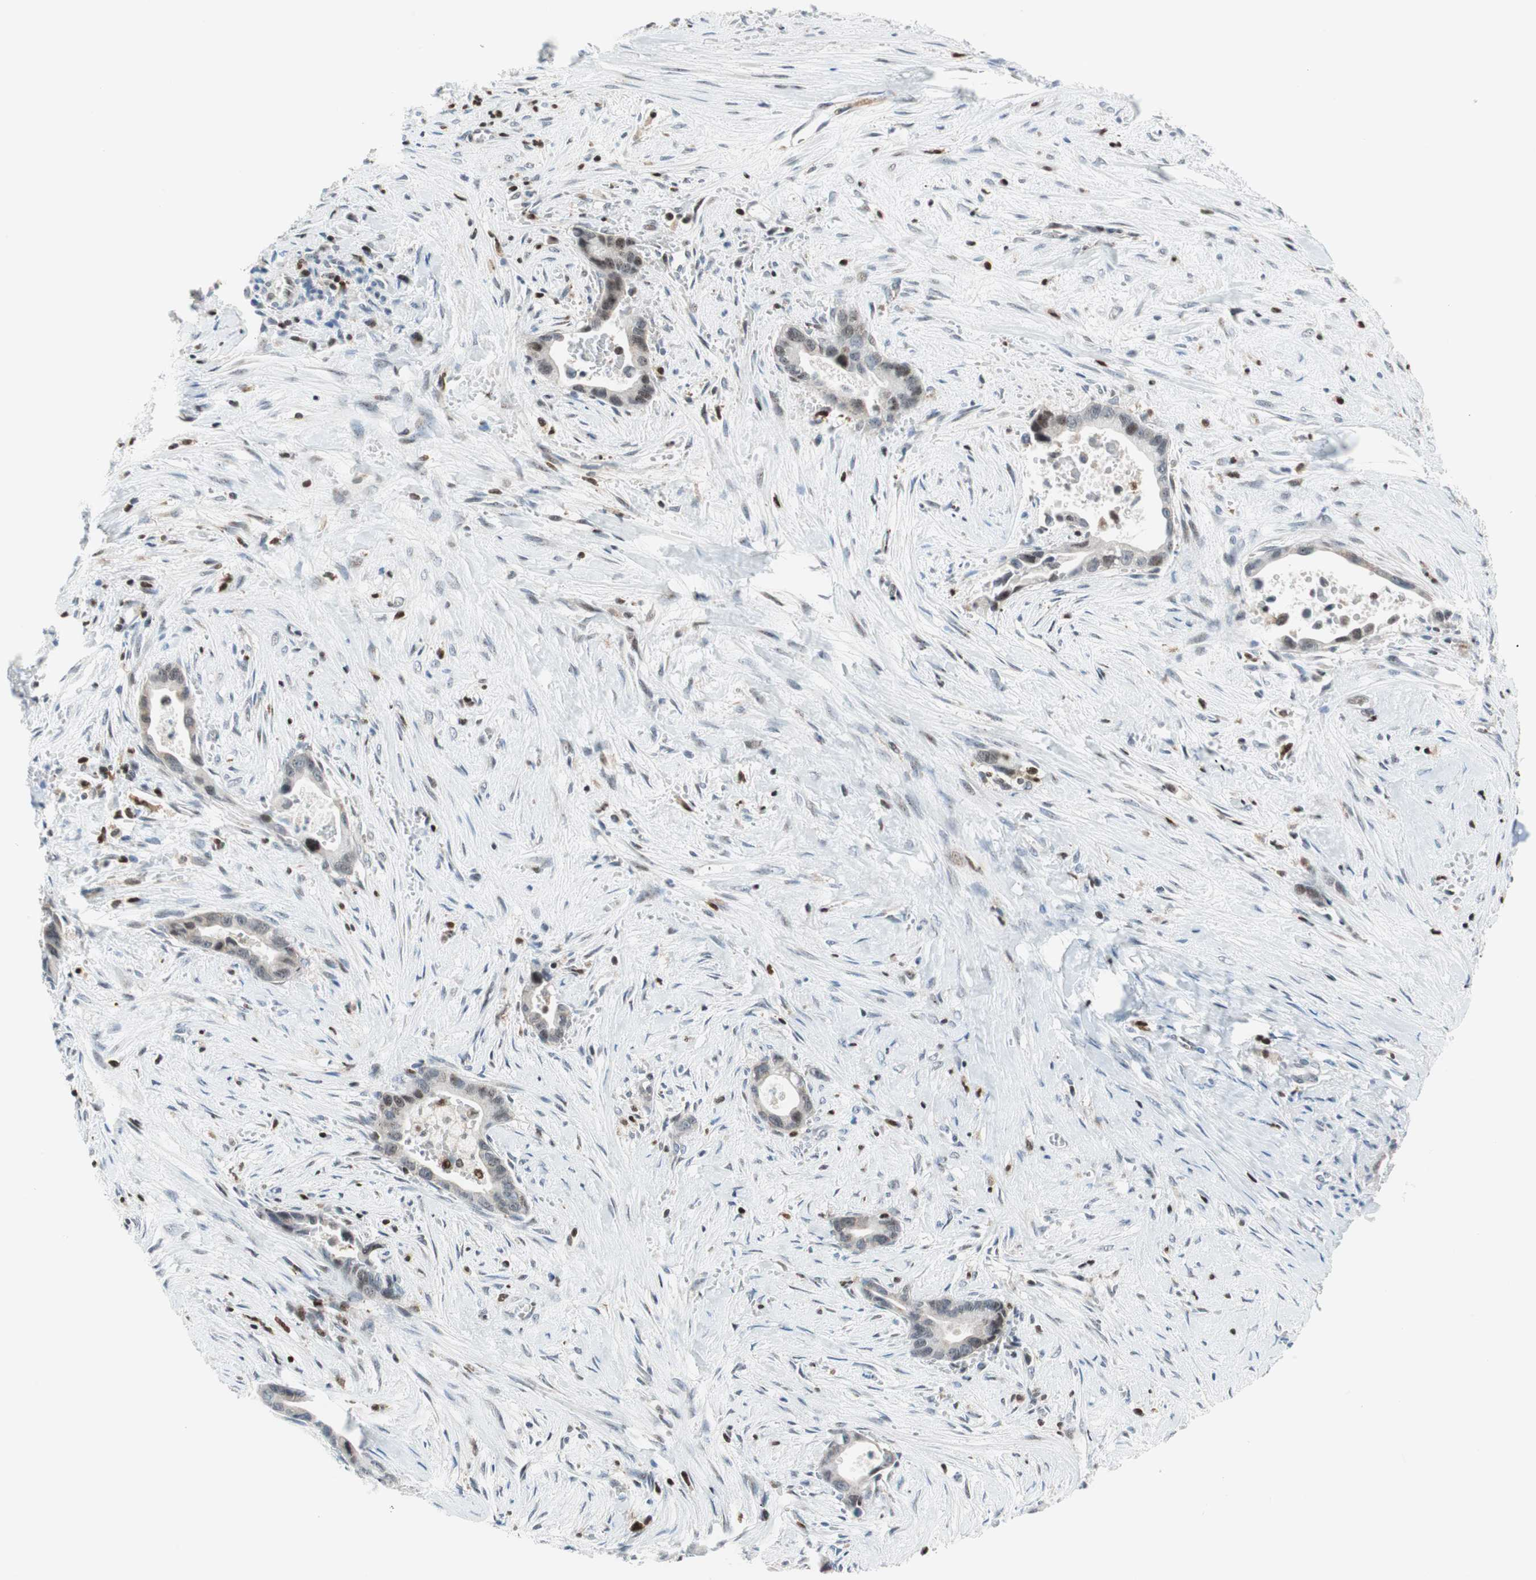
{"staining": {"intensity": "moderate", "quantity": "<25%", "location": "nuclear"}, "tissue": "liver cancer", "cell_type": "Tumor cells", "image_type": "cancer", "snomed": [{"axis": "morphology", "description": "Cholangiocarcinoma"}, {"axis": "topography", "description": "Liver"}], "caption": "High-magnification brightfield microscopy of cholangiocarcinoma (liver) stained with DAB (3,3'-diaminobenzidine) (brown) and counterstained with hematoxylin (blue). tumor cells exhibit moderate nuclear staining is appreciated in approximately<25% of cells.", "gene": "RGS10", "patient": {"sex": "female", "age": 55}}